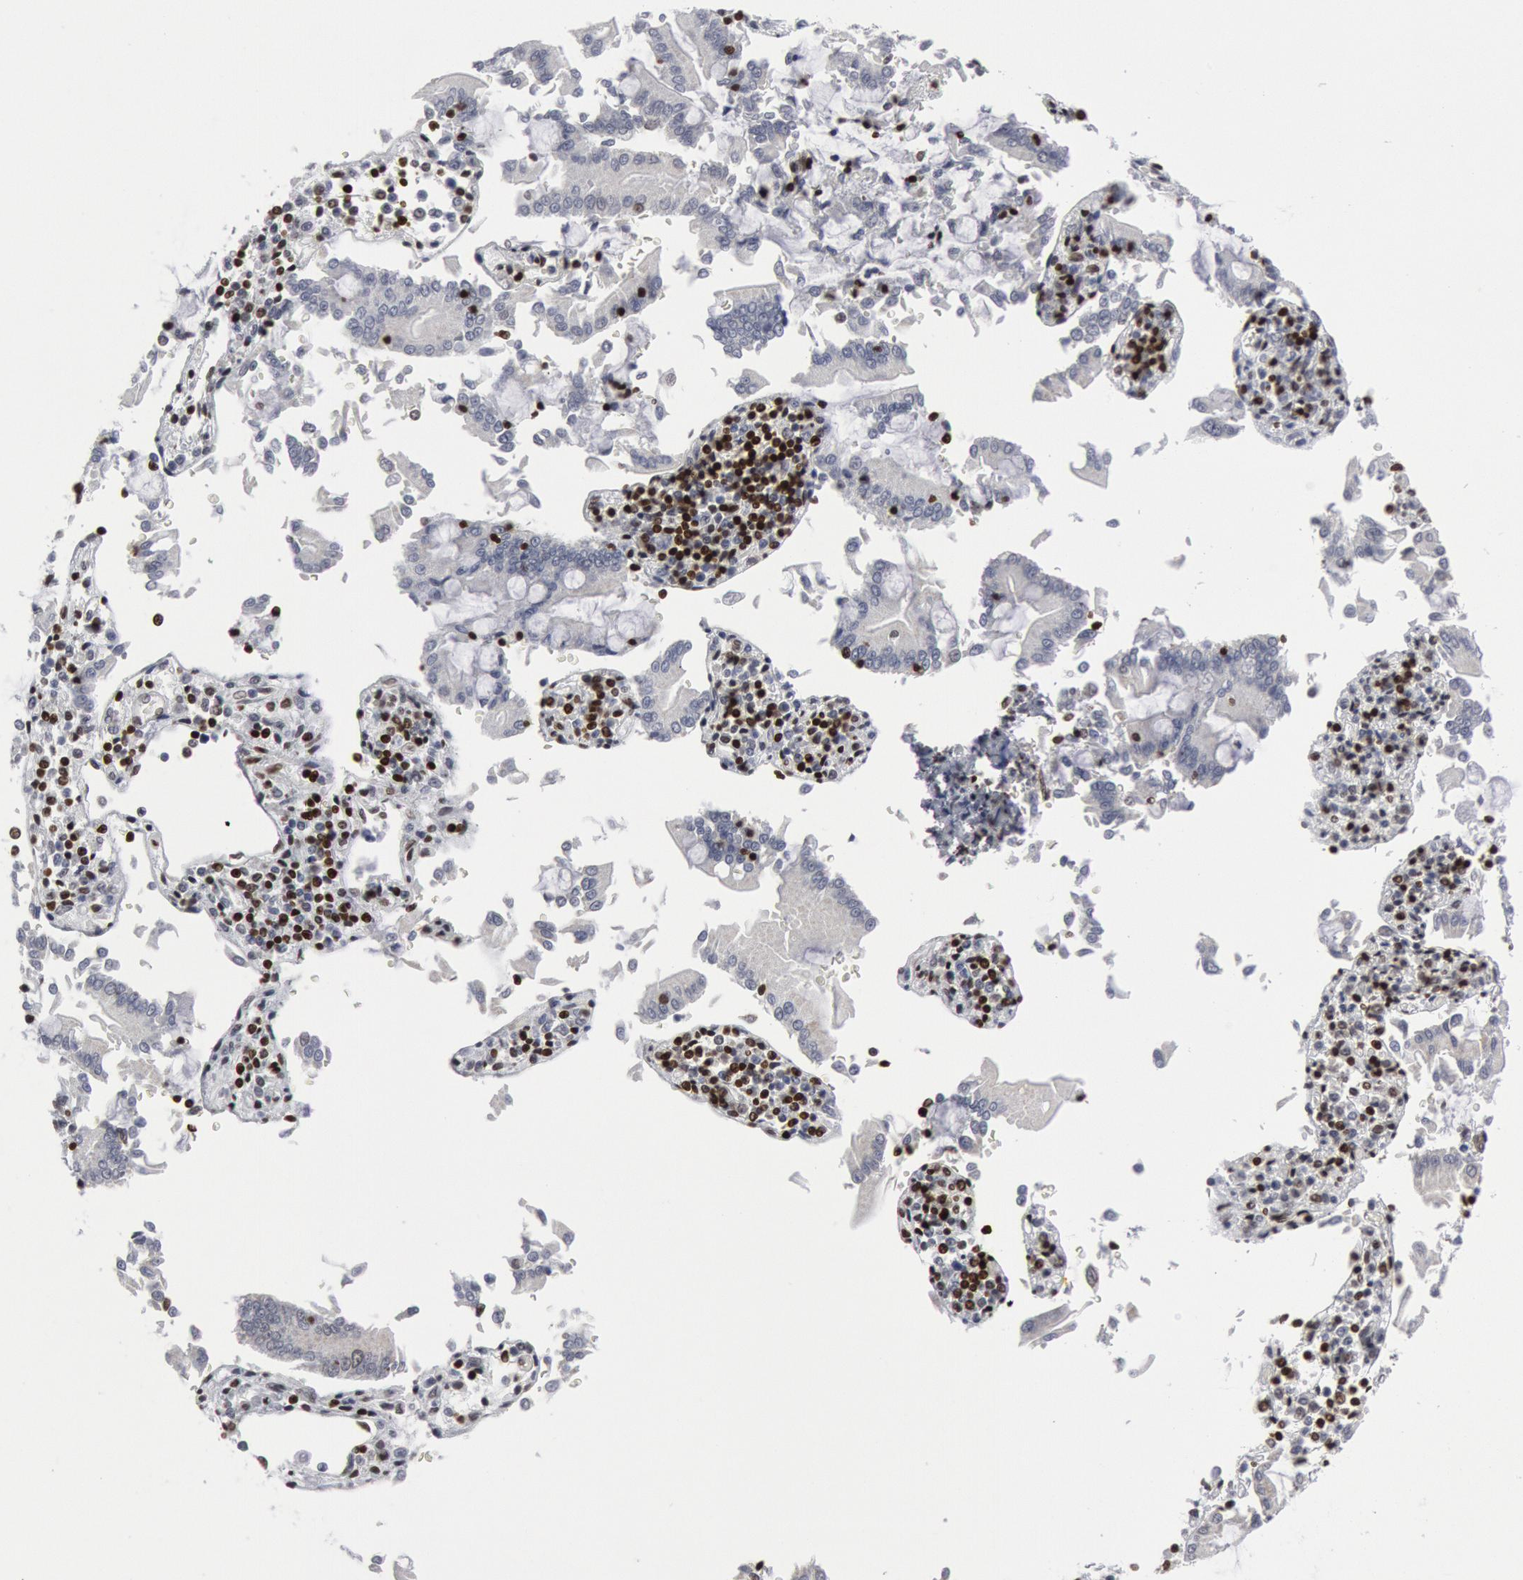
{"staining": {"intensity": "negative", "quantity": "none", "location": "none"}, "tissue": "pancreatic cancer", "cell_type": "Tumor cells", "image_type": "cancer", "snomed": [{"axis": "morphology", "description": "Adenocarcinoma, NOS"}, {"axis": "topography", "description": "Pancreas"}], "caption": "Micrograph shows no protein expression in tumor cells of adenocarcinoma (pancreatic) tissue.", "gene": "MECP2", "patient": {"sex": "female", "age": 57}}